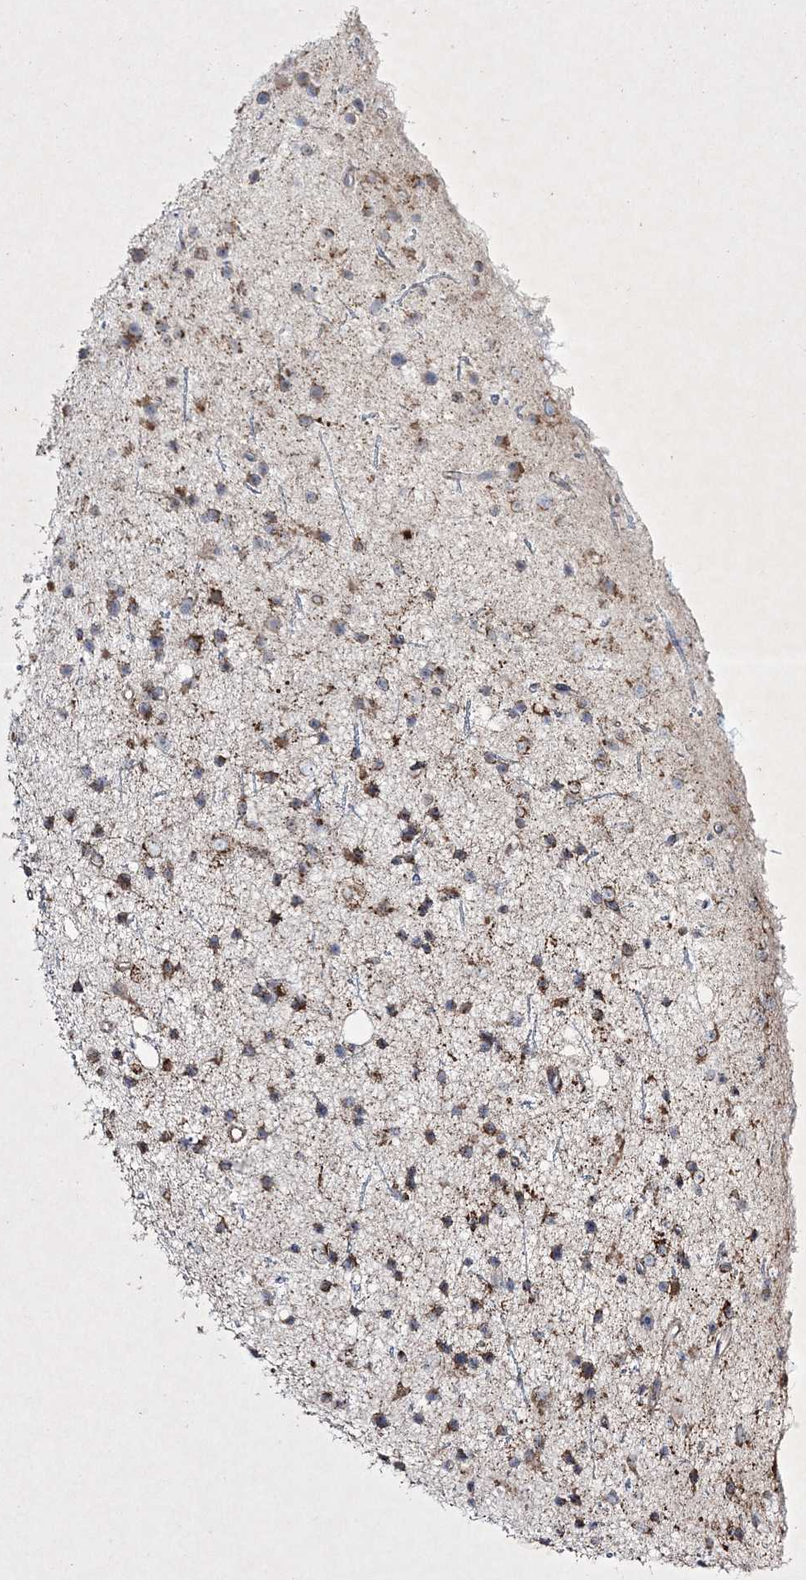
{"staining": {"intensity": "strong", "quantity": "25%-75%", "location": "cytoplasmic/membranous"}, "tissue": "glioma", "cell_type": "Tumor cells", "image_type": "cancer", "snomed": [{"axis": "morphology", "description": "Glioma, malignant, Low grade"}, {"axis": "topography", "description": "Cerebral cortex"}], "caption": "Tumor cells display strong cytoplasmic/membranous positivity in approximately 25%-75% of cells in glioma.", "gene": "RICTOR", "patient": {"sex": "female", "age": 39}}